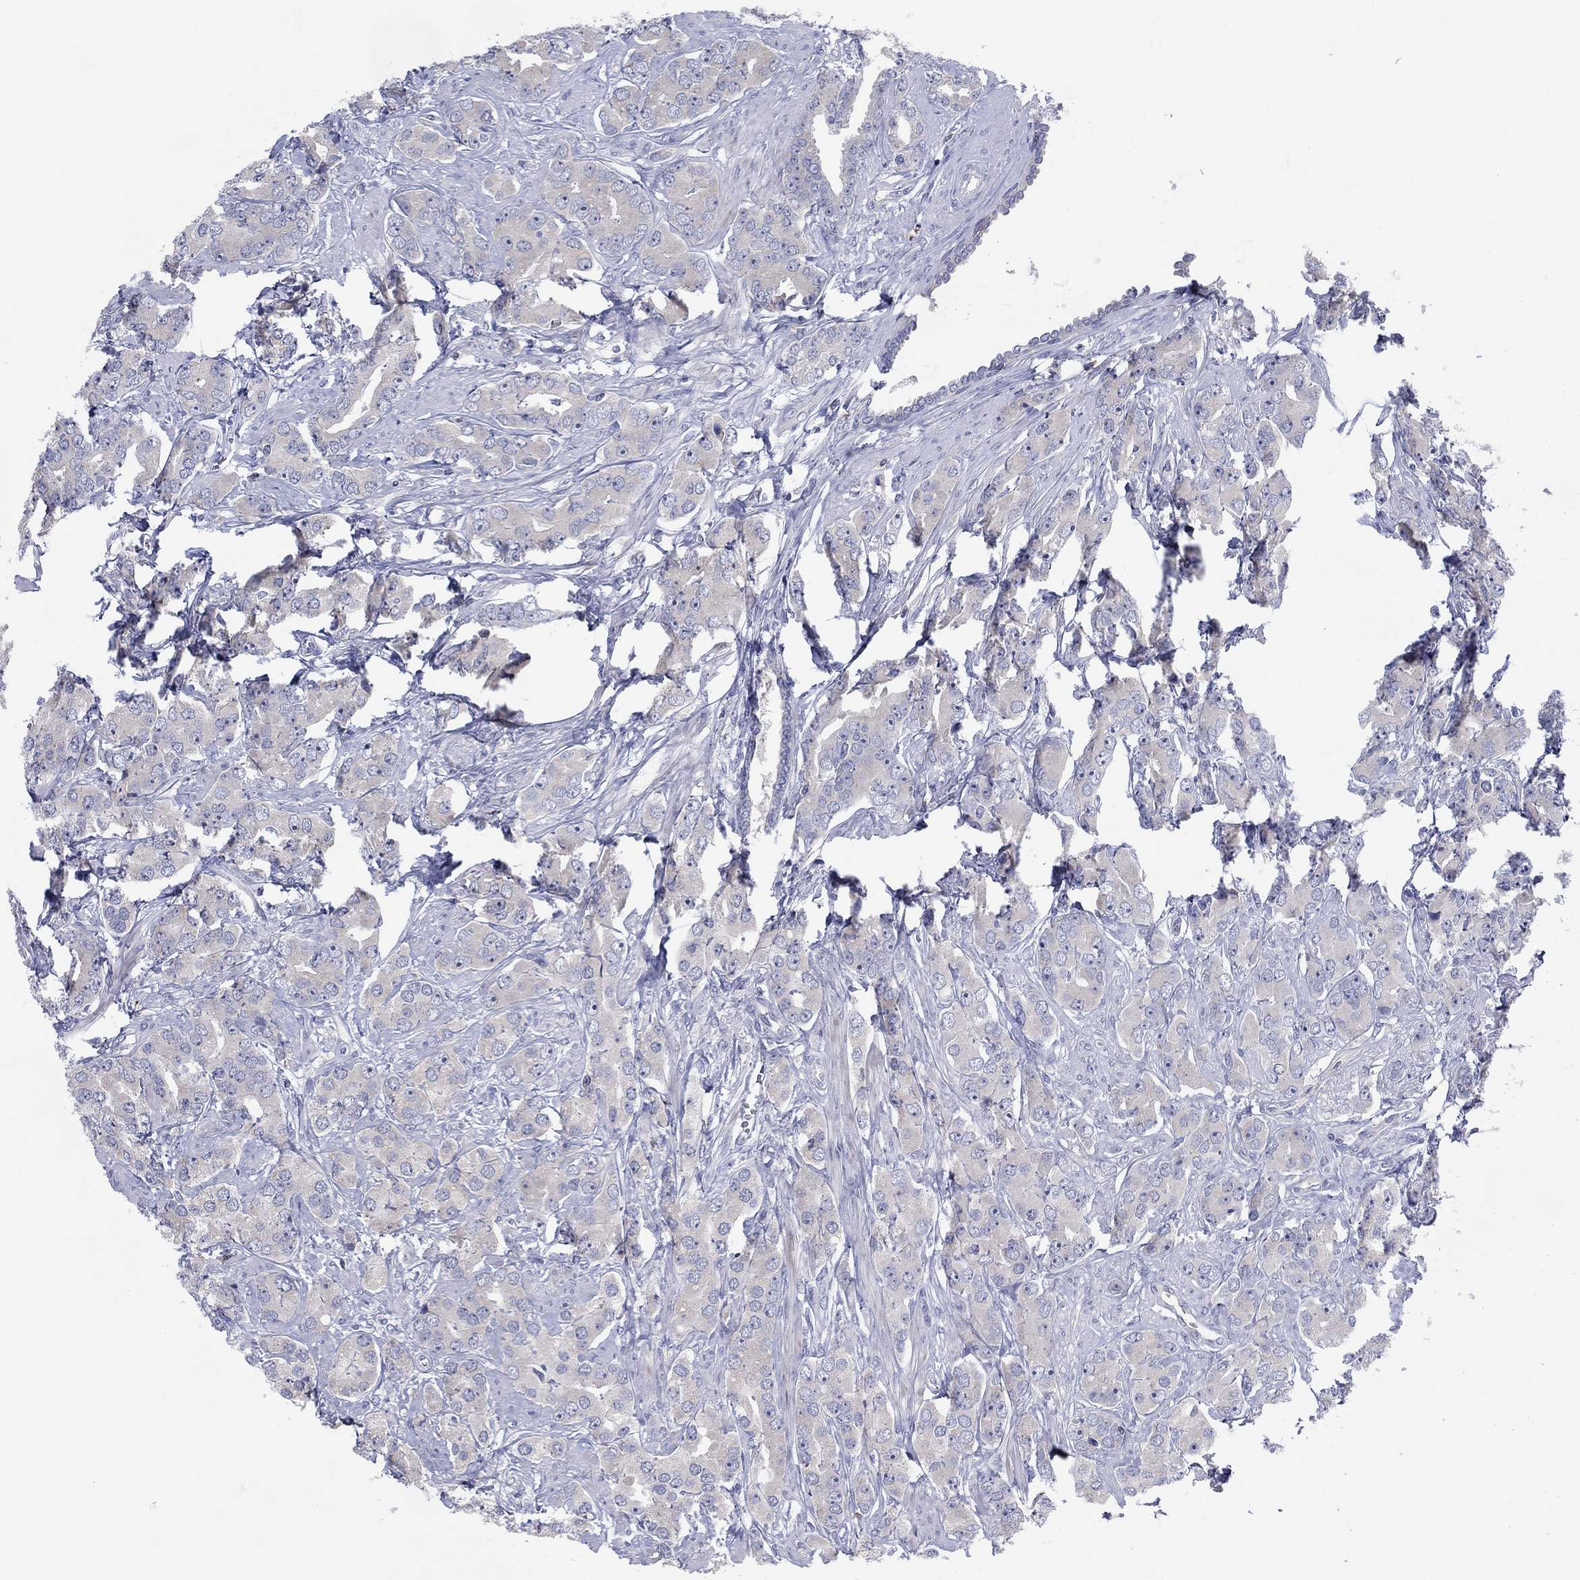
{"staining": {"intensity": "negative", "quantity": "none", "location": "none"}, "tissue": "prostate cancer", "cell_type": "Tumor cells", "image_type": "cancer", "snomed": [{"axis": "morphology", "description": "Adenocarcinoma, NOS"}, {"axis": "topography", "description": "Prostate"}], "caption": "An IHC photomicrograph of prostate adenocarcinoma is shown. There is no staining in tumor cells of prostate adenocarcinoma. (DAB (3,3'-diaminobenzidine) immunohistochemistry (IHC), high magnification).", "gene": "PVR", "patient": {"sex": "male", "age": 67}}